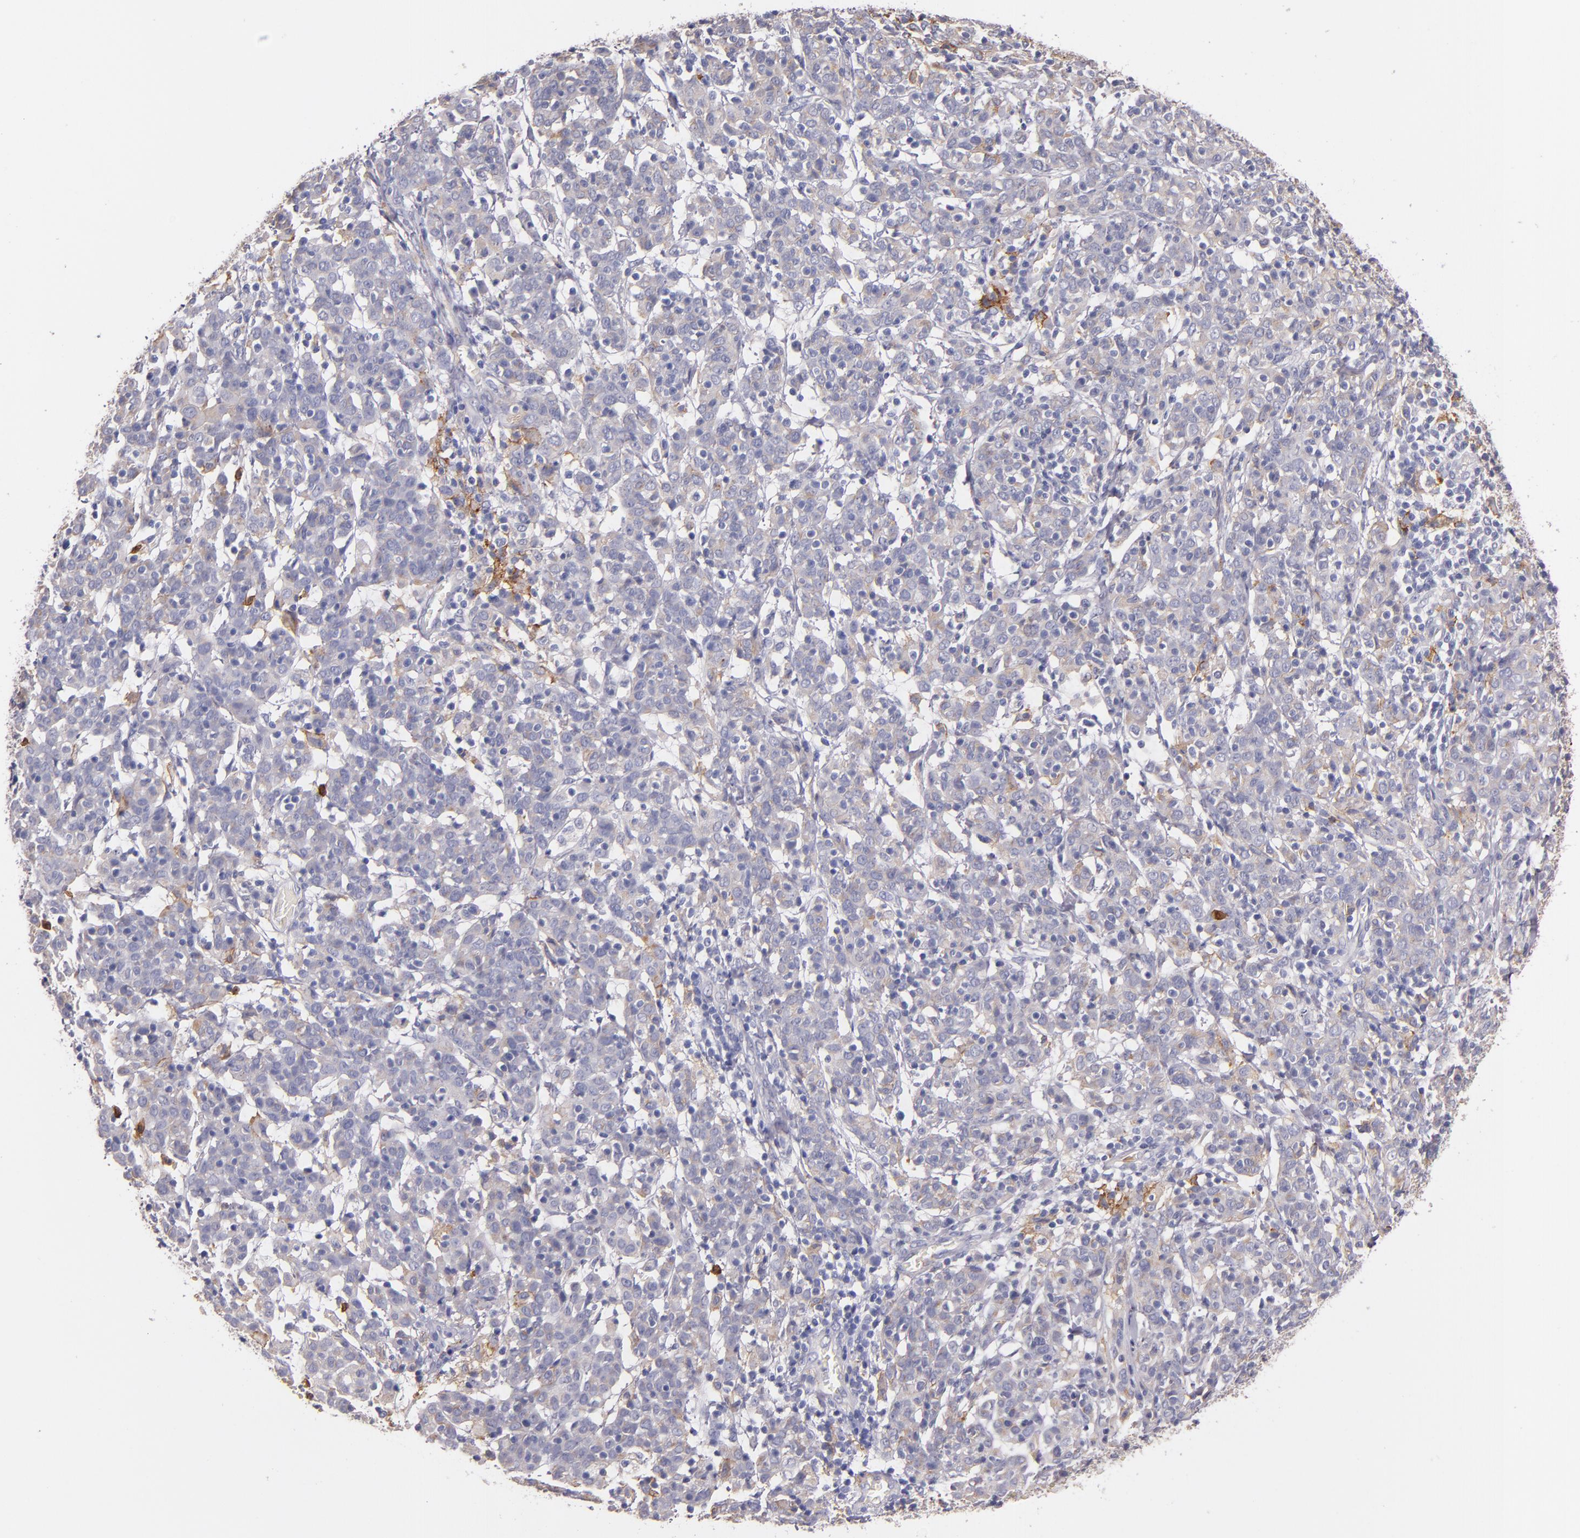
{"staining": {"intensity": "negative", "quantity": "none", "location": "none"}, "tissue": "cervical cancer", "cell_type": "Tumor cells", "image_type": "cancer", "snomed": [{"axis": "morphology", "description": "Normal tissue, NOS"}, {"axis": "morphology", "description": "Squamous cell carcinoma, NOS"}, {"axis": "topography", "description": "Cervix"}], "caption": "Immunohistochemical staining of human squamous cell carcinoma (cervical) shows no significant staining in tumor cells. (DAB IHC visualized using brightfield microscopy, high magnification).", "gene": "C5AR1", "patient": {"sex": "female", "age": 67}}